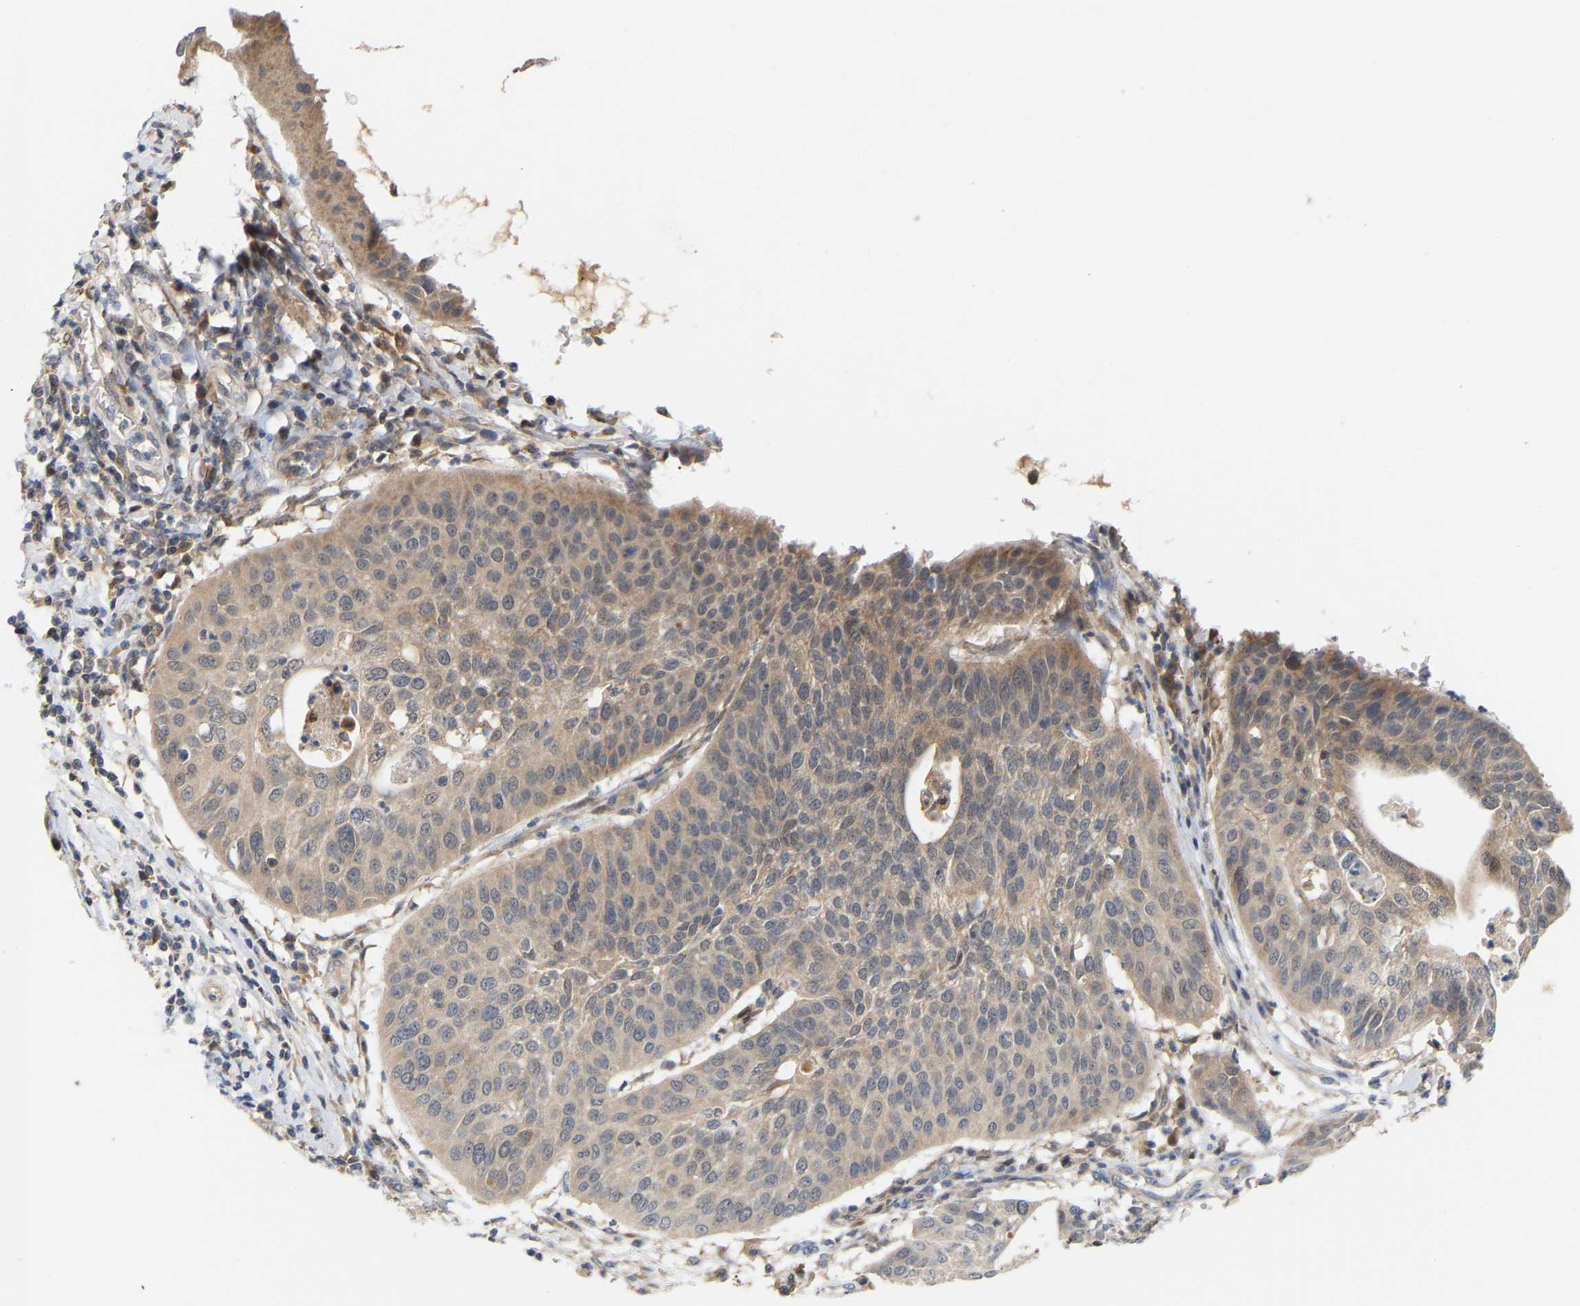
{"staining": {"intensity": "weak", "quantity": "25%-75%", "location": "cytoplasmic/membranous"}, "tissue": "cervical cancer", "cell_type": "Tumor cells", "image_type": "cancer", "snomed": [{"axis": "morphology", "description": "Normal tissue, NOS"}, {"axis": "morphology", "description": "Squamous cell carcinoma, NOS"}, {"axis": "topography", "description": "Cervix"}], "caption": "Protein staining reveals weak cytoplasmic/membranous expression in approximately 25%-75% of tumor cells in squamous cell carcinoma (cervical). Nuclei are stained in blue.", "gene": "TPMT", "patient": {"sex": "female", "age": 39}}